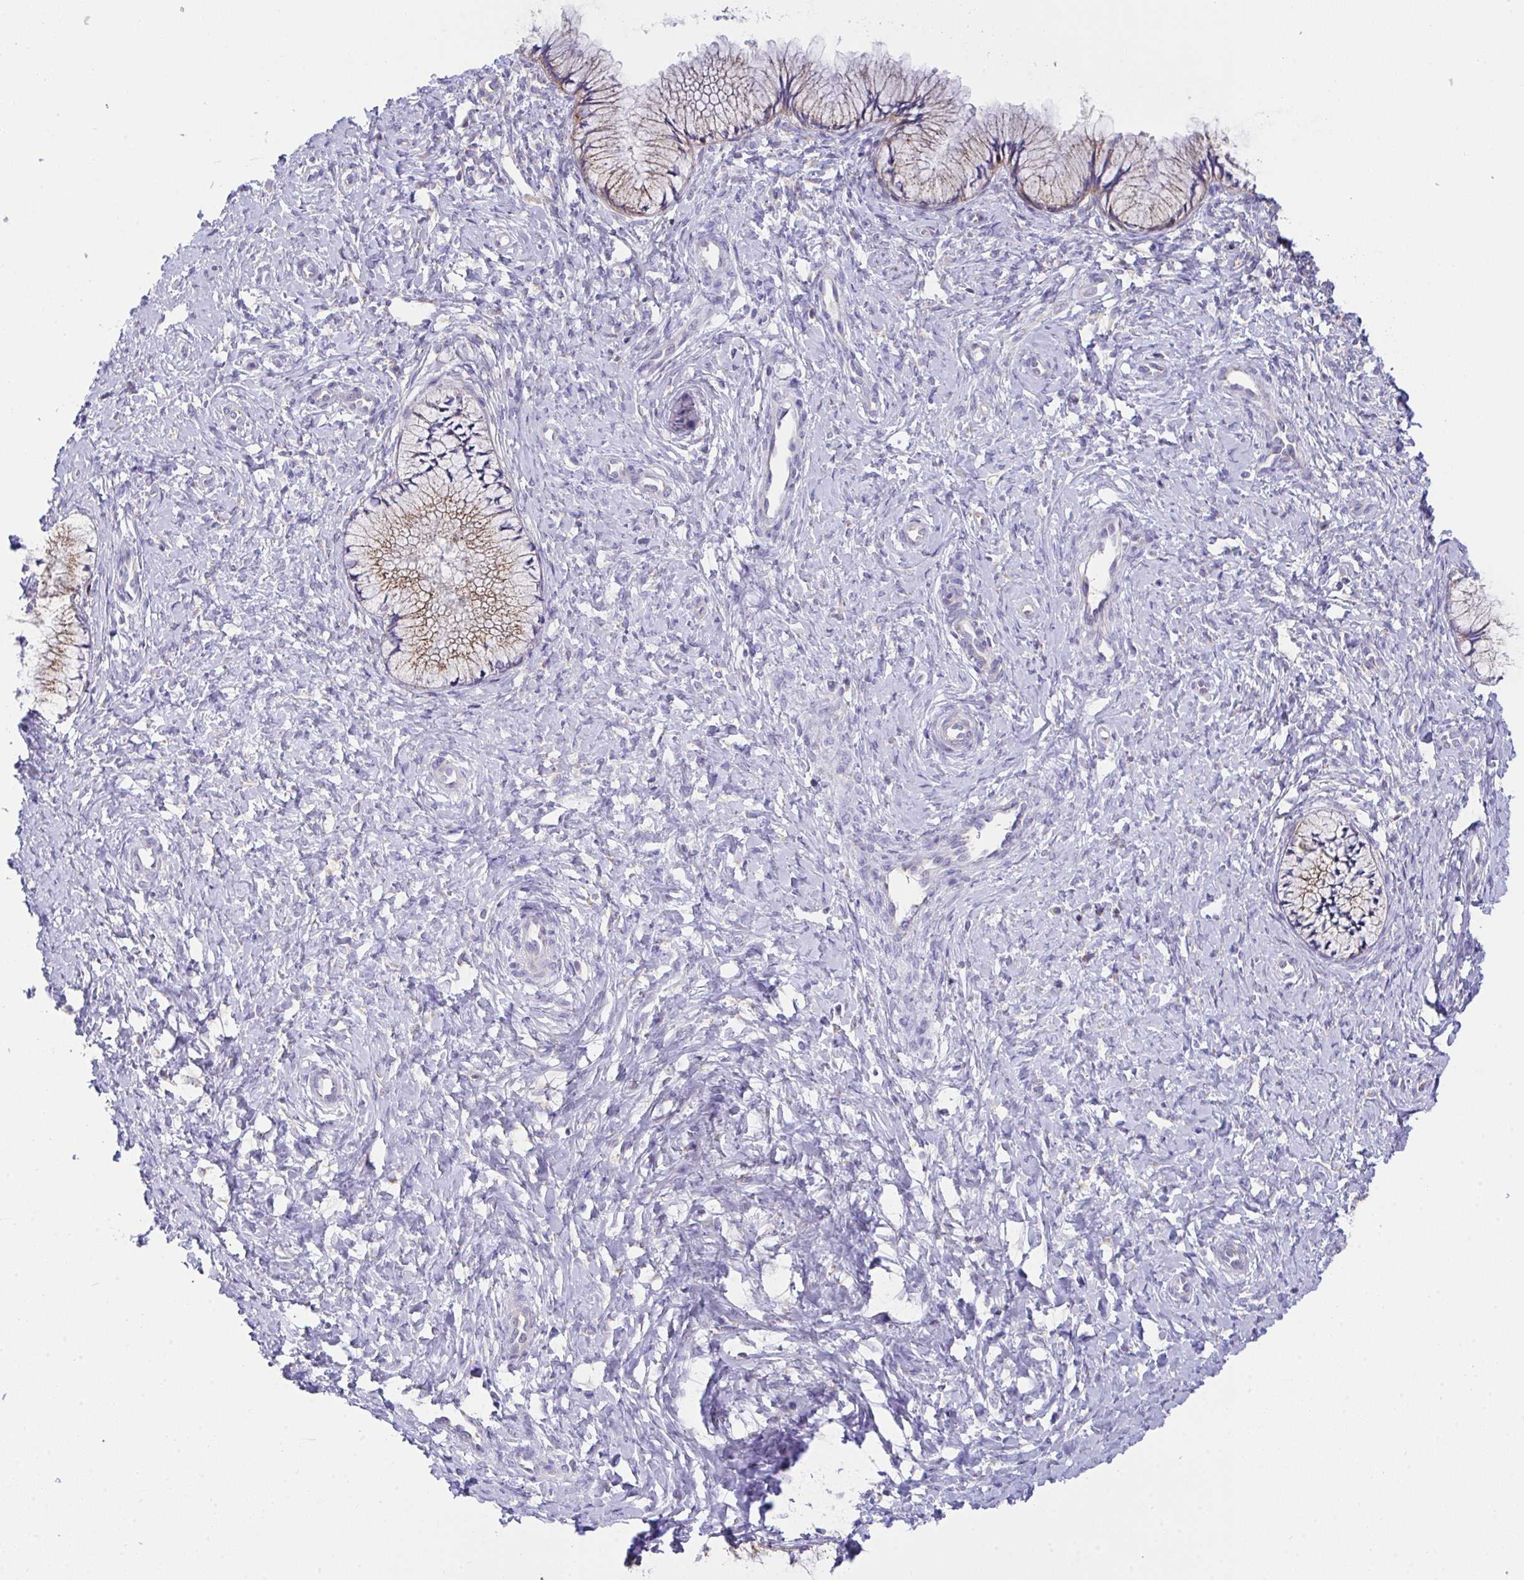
{"staining": {"intensity": "weak", "quantity": "25%-75%", "location": "cytoplasmic/membranous"}, "tissue": "cervix", "cell_type": "Glandular cells", "image_type": "normal", "snomed": [{"axis": "morphology", "description": "Normal tissue, NOS"}, {"axis": "topography", "description": "Cervix"}], "caption": "Protein staining exhibits weak cytoplasmic/membranous expression in about 25%-75% of glandular cells in benign cervix.", "gene": "MIA3", "patient": {"sex": "female", "age": 37}}